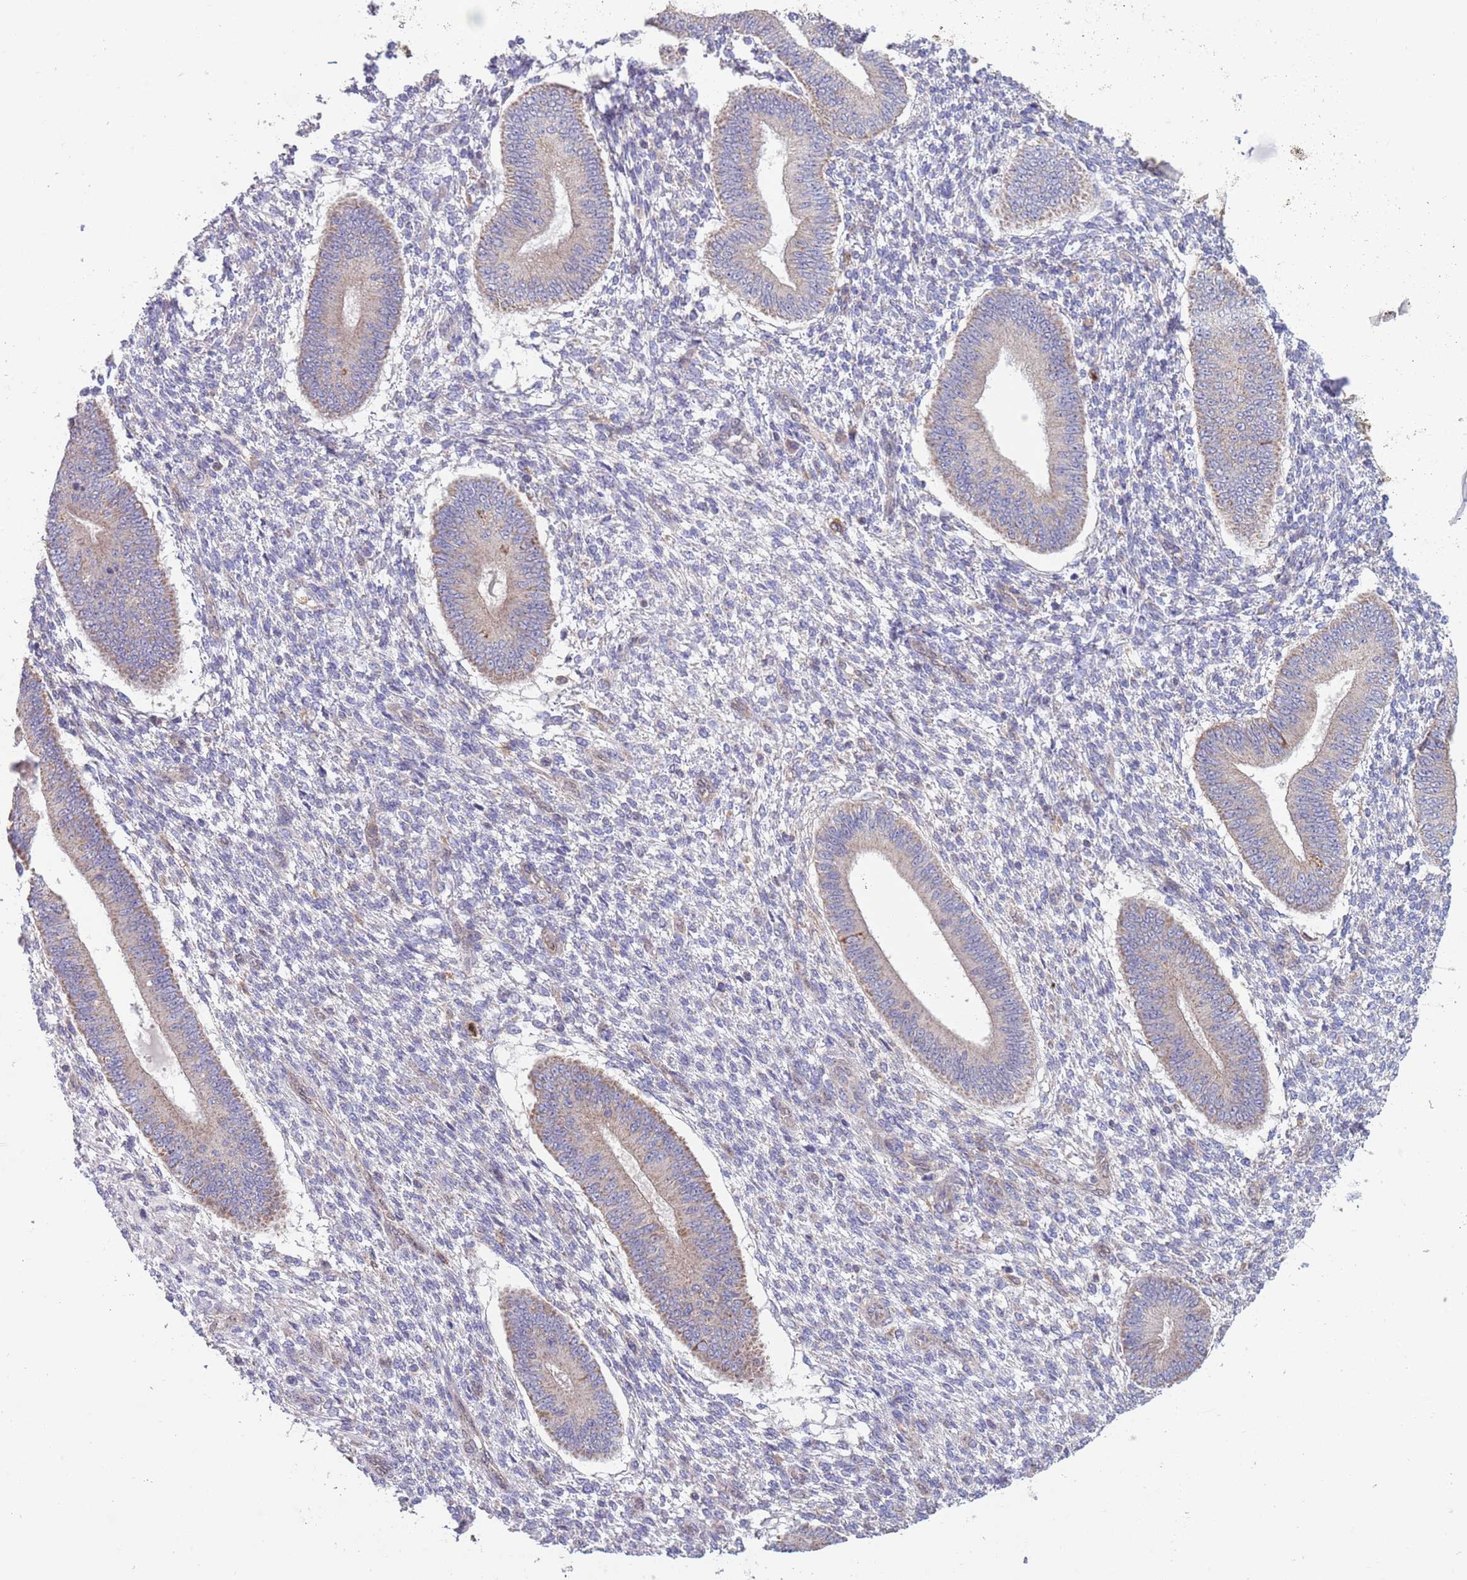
{"staining": {"intensity": "negative", "quantity": "none", "location": "none"}, "tissue": "endometrium", "cell_type": "Cells in endometrial stroma", "image_type": "normal", "snomed": [{"axis": "morphology", "description": "Normal tissue, NOS"}, {"axis": "topography", "description": "Endometrium"}], "caption": "Immunohistochemistry (IHC) image of benign endometrium: endometrium stained with DAB (3,3'-diaminobenzidine) exhibits no significant protein expression in cells in endometrial stroma.", "gene": "DDT", "patient": {"sex": "female", "age": 49}}